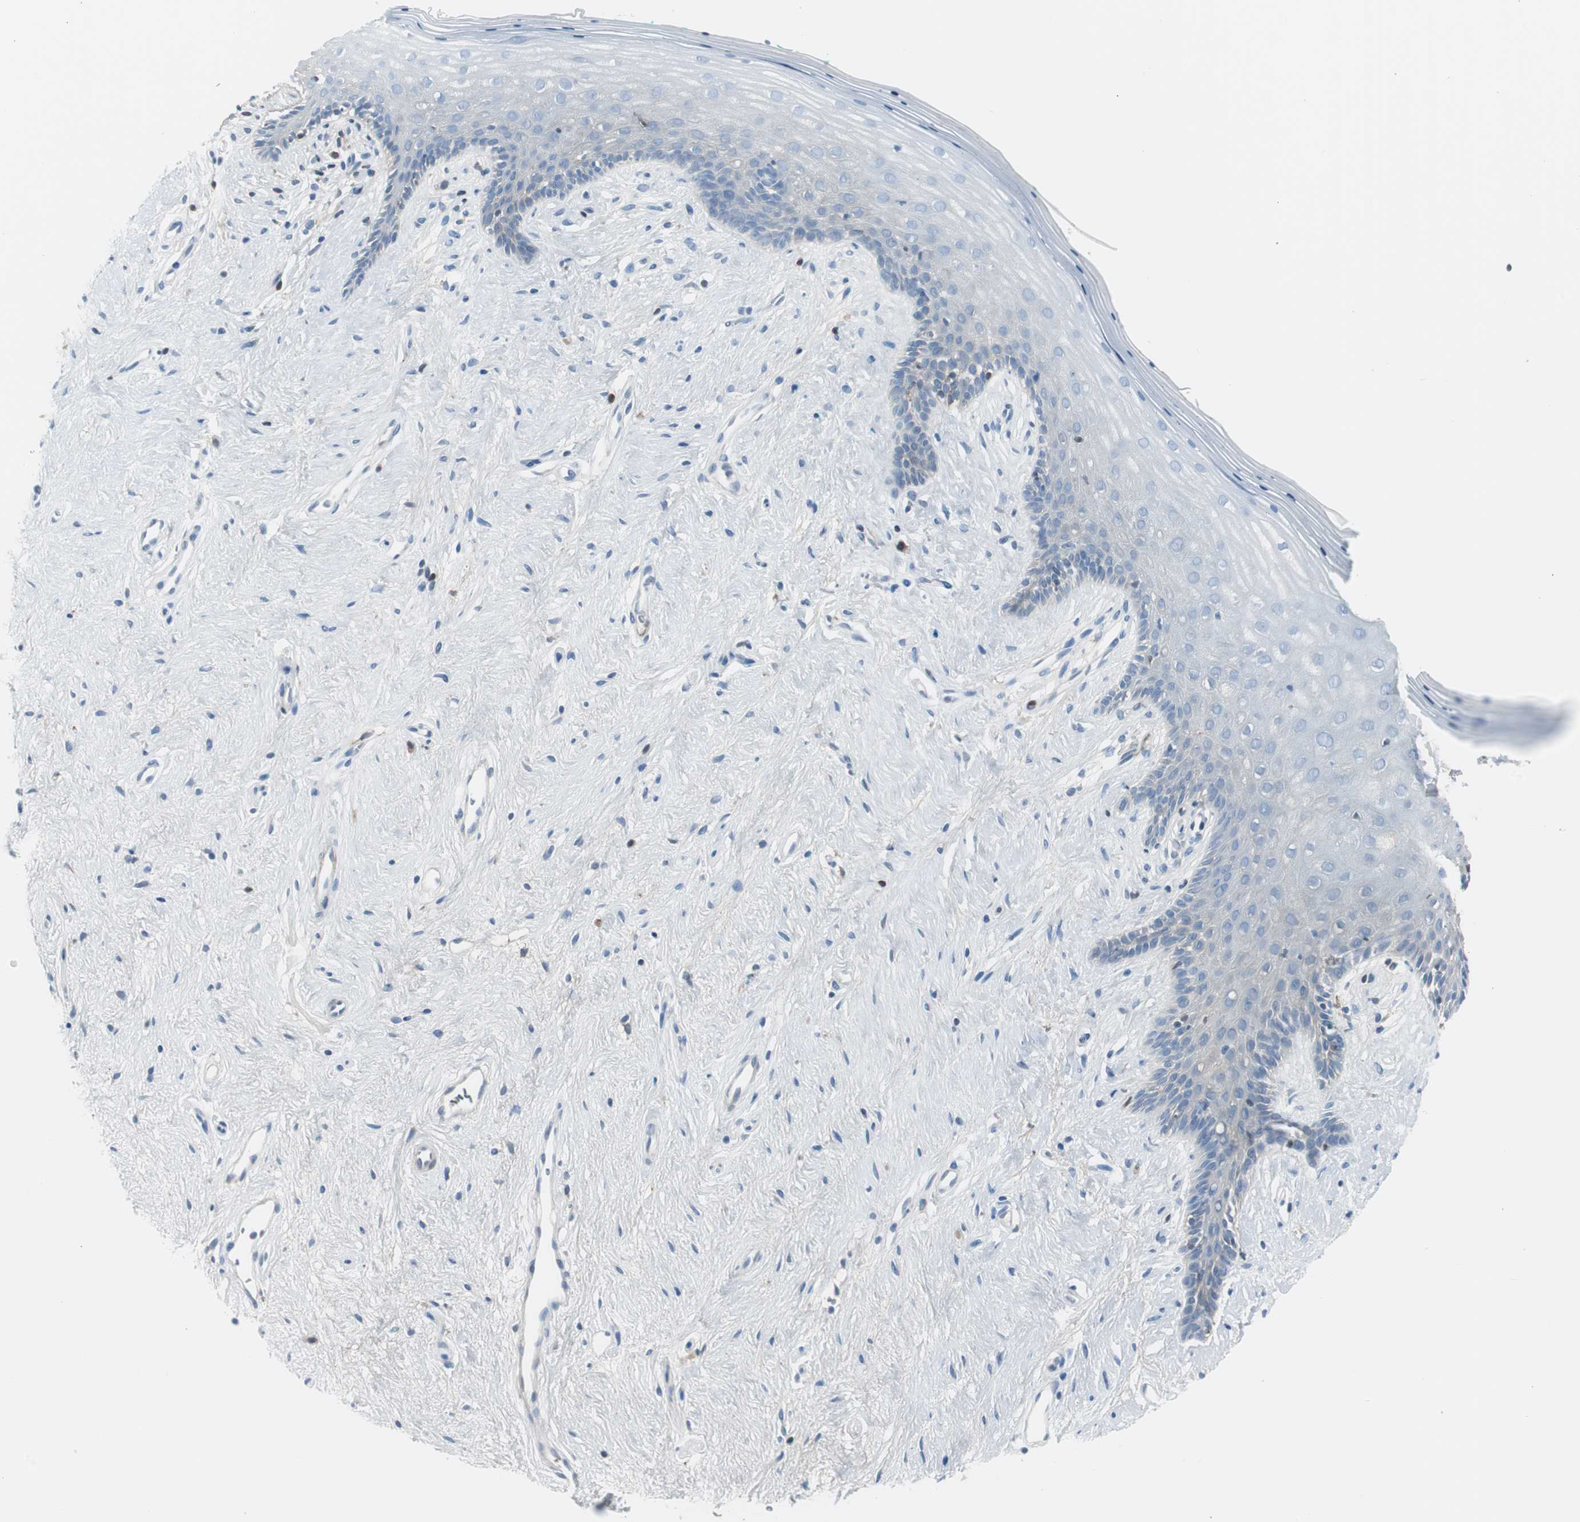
{"staining": {"intensity": "weak", "quantity": "<25%", "location": "cytoplasmic/membranous"}, "tissue": "vagina", "cell_type": "Squamous epithelial cells", "image_type": "normal", "snomed": [{"axis": "morphology", "description": "Normal tissue, NOS"}, {"axis": "topography", "description": "Vagina"}], "caption": "The micrograph demonstrates no staining of squamous epithelial cells in normal vagina.", "gene": "SERPINF1", "patient": {"sex": "female", "age": 44}}